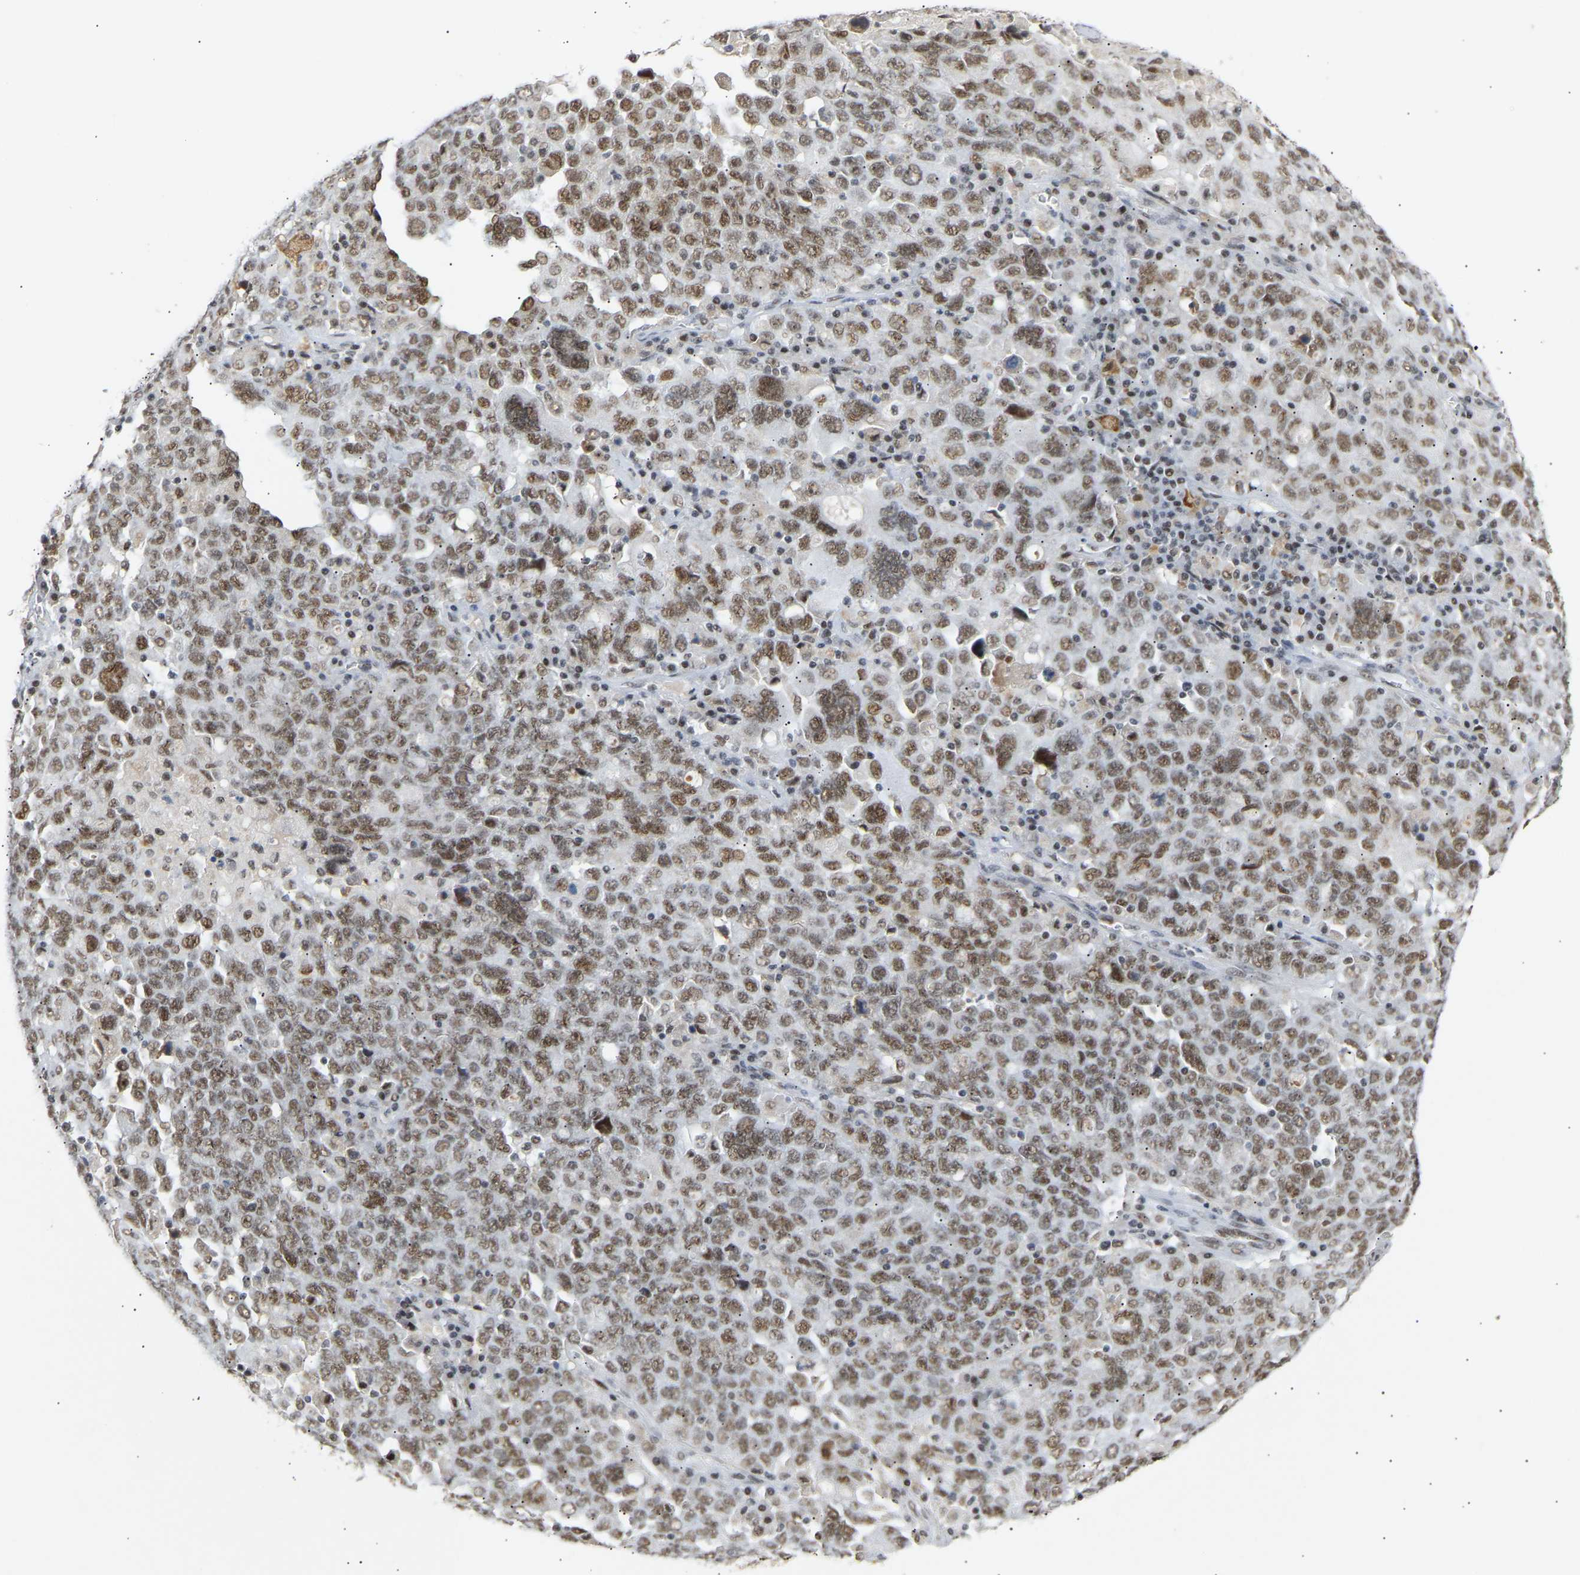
{"staining": {"intensity": "moderate", "quantity": ">75%", "location": "nuclear"}, "tissue": "ovarian cancer", "cell_type": "Tumor cells", "image_type": "cancer", "snomed": [{"axis": "morphology", "description": "Carcinoma, endometroid"}, {"axis": "topography", "description": "Ovary"}], "caption": "Ovarian endometroid carcinoma stained with a protein marker shows moderate staining in tumor cells.", "gene": "NELFB", "patient": {"sex": "female", "age": 62}}